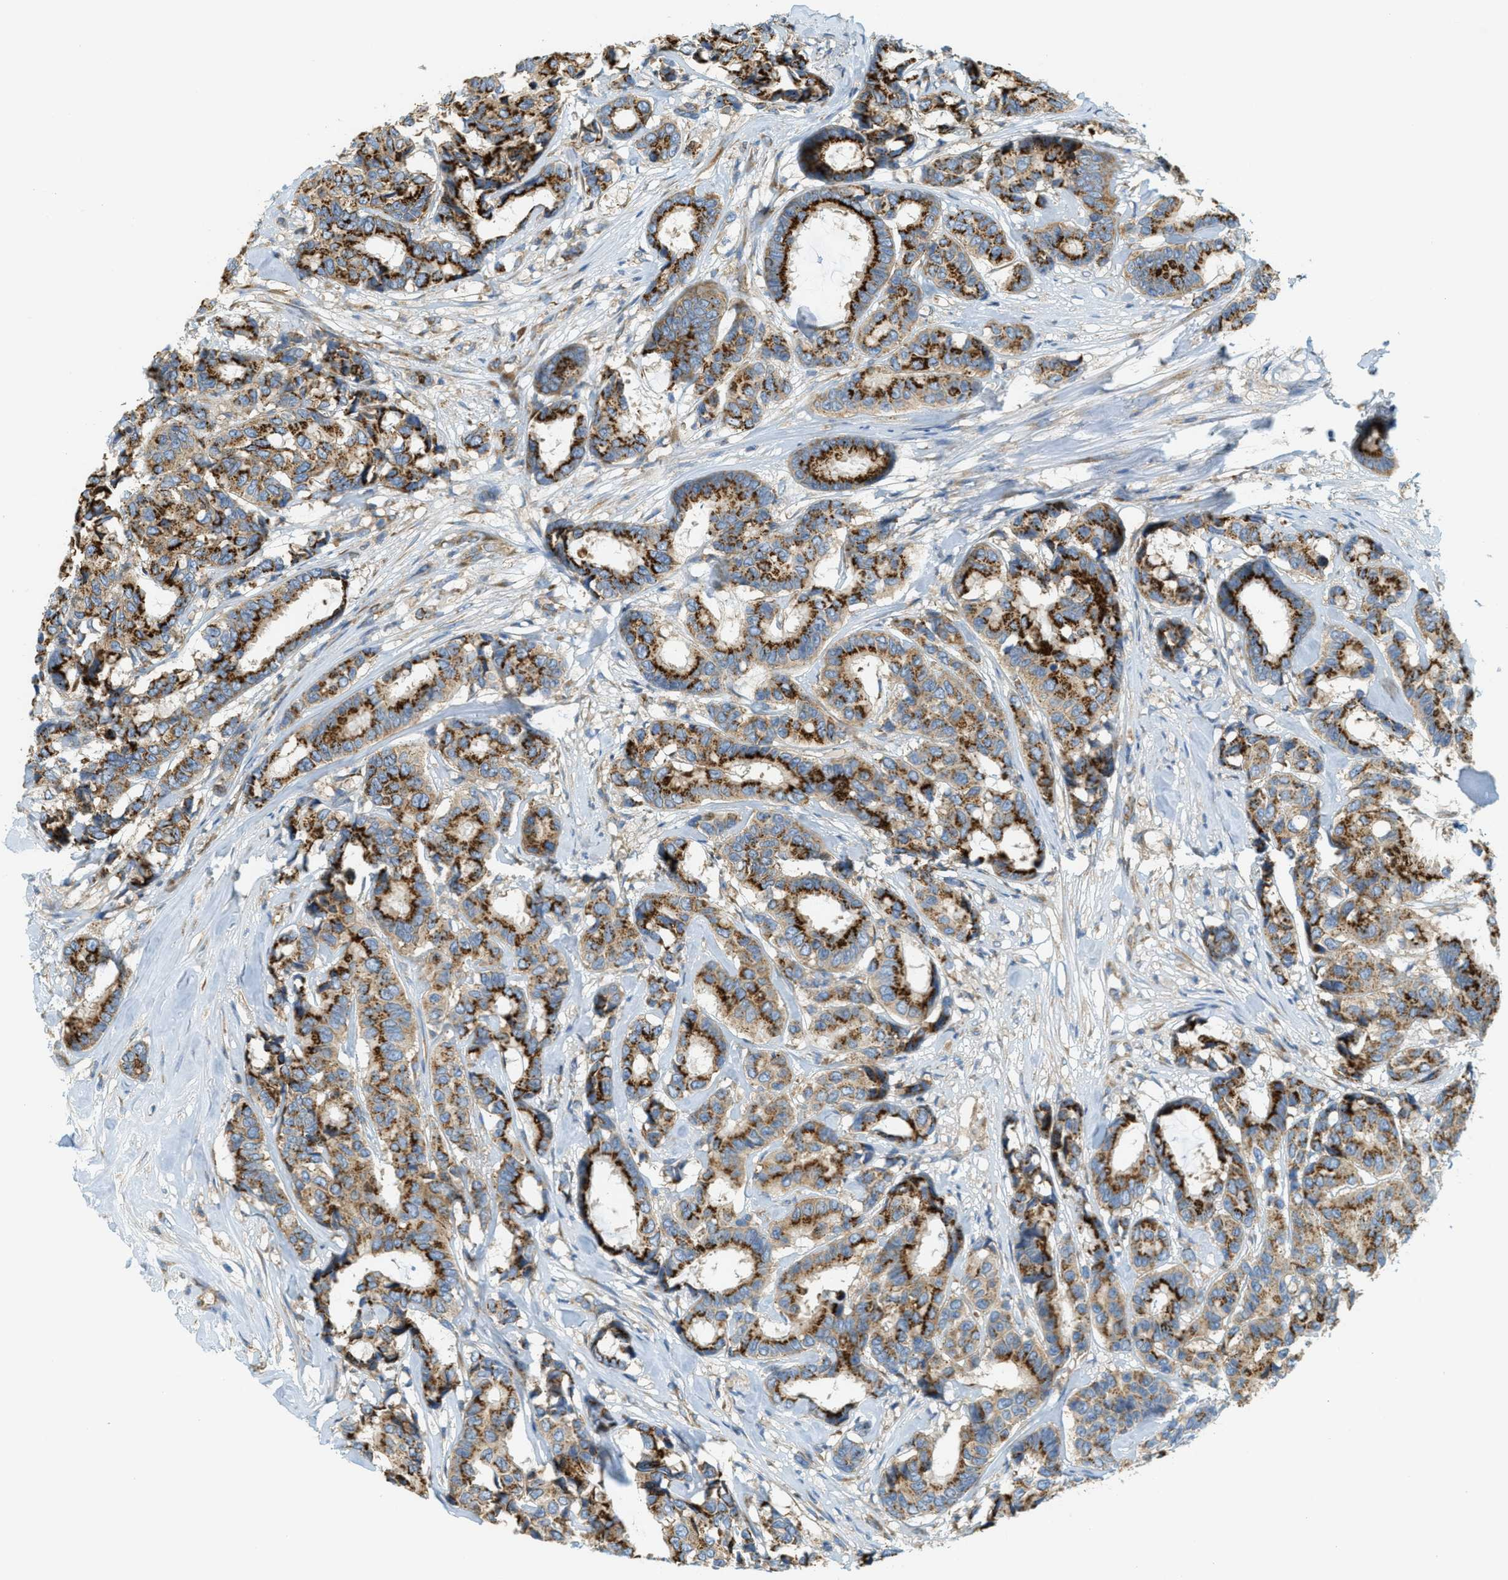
{"staining": {"intensity": "strong", "quantity": "25%-75%", "location": "cytoplasmic/membranous"}, "tissue": "breast cancer", "cell_type": "Tumor cells", "image_type": "cancer", "snomed": [{"axis": "morphology", "description": "Duct carcinoma"}, {"axis": "topography", "description": "Breast"}], "caption": "Breast cancer stained with immunohistochemistry (IHC) reveals strong cytoplasmic/membranous staining in approximately 25%-75% of tumor cells.", "gene": "ABCF1", "patient": {"sex": "female", "age": 87}}